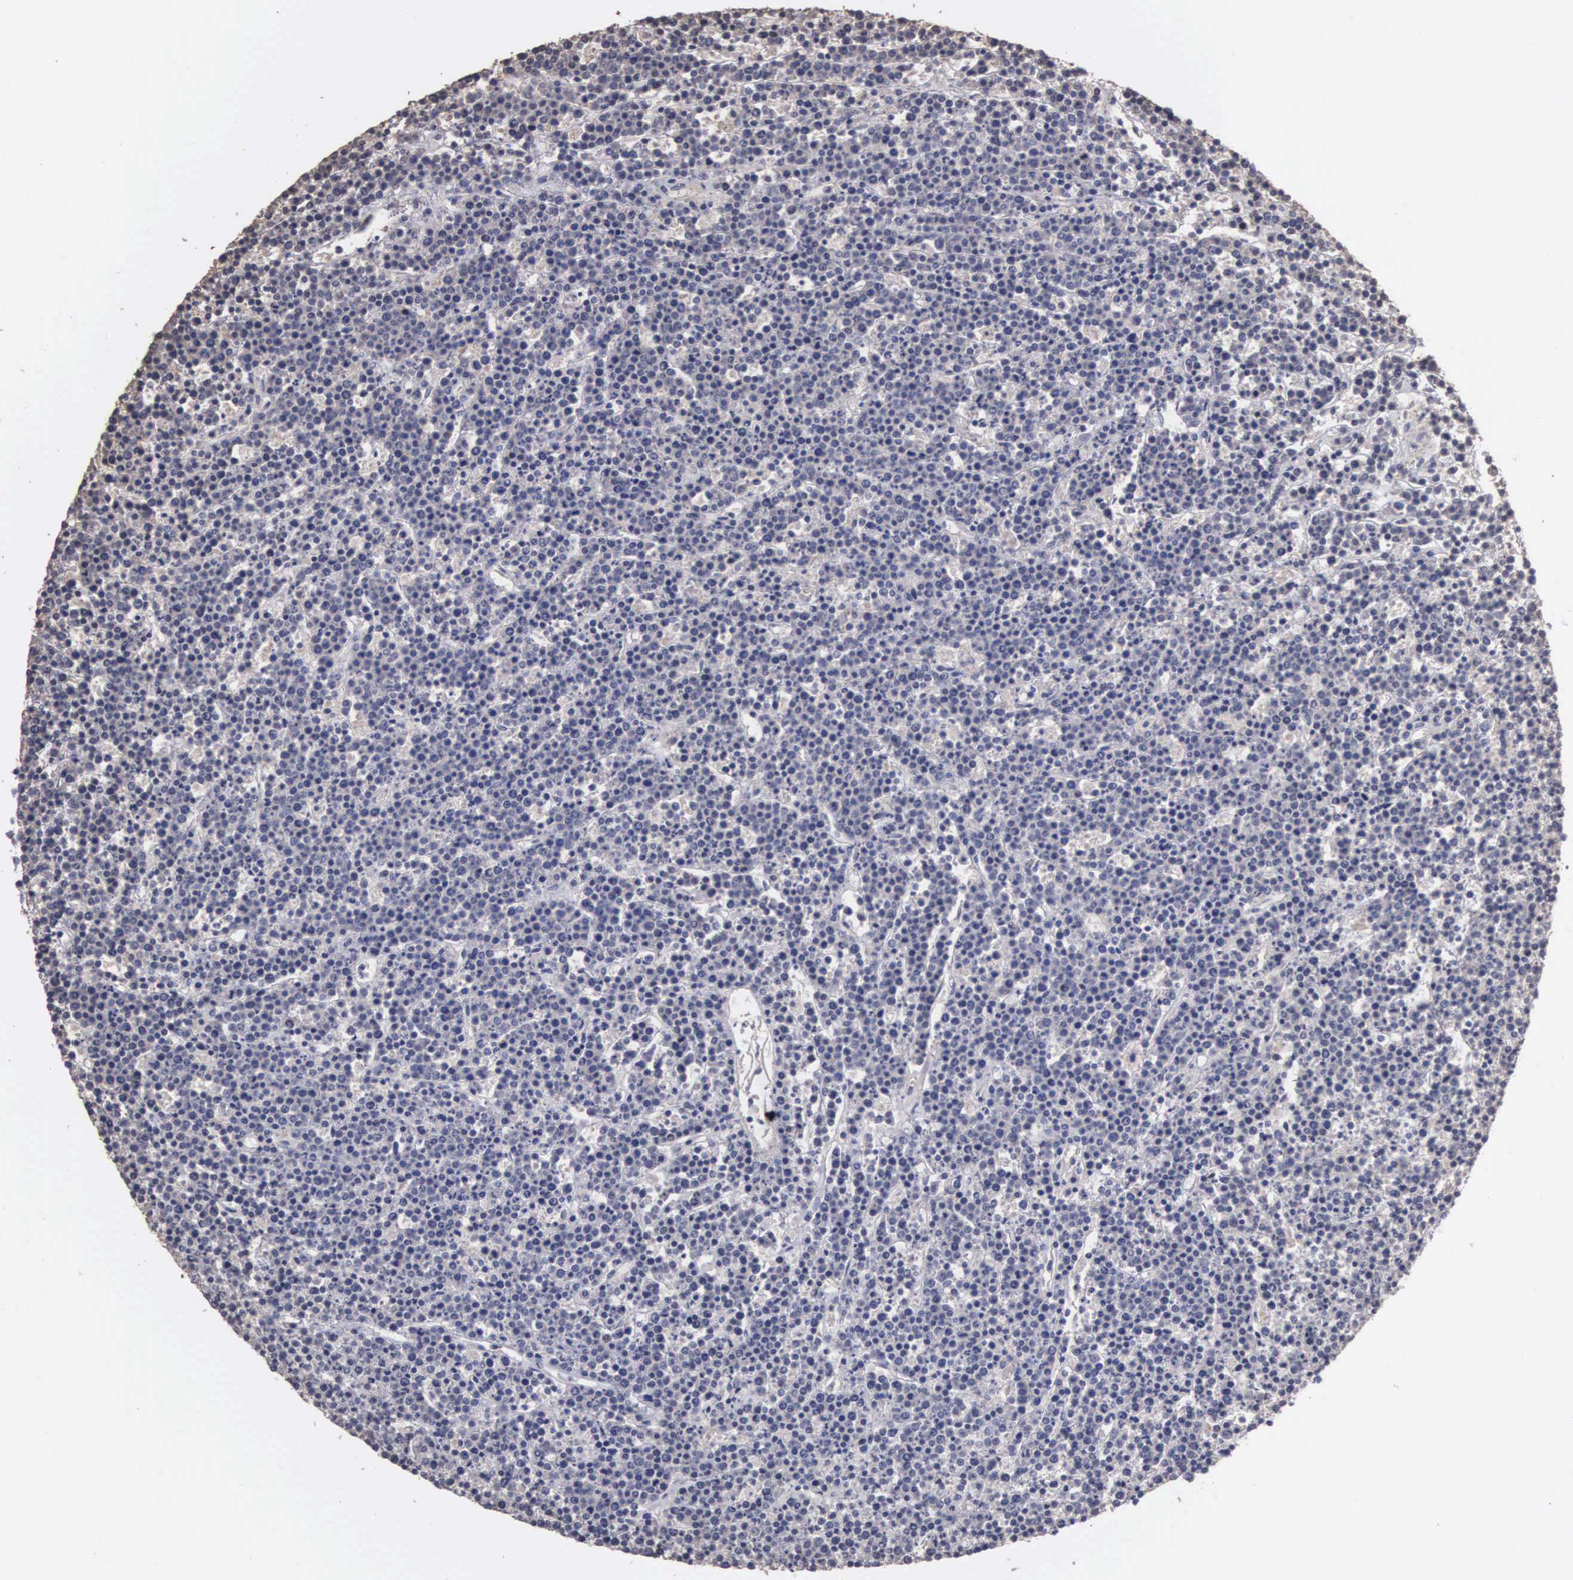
{"staining": {"intensity": "negative", "quantity": "none", "location": "none"}, "tissue": "lymphoma", "cell_type": "Tumor cells", "image_type": "cancer", "snomed": [{"axis": "morphology", "description": "Malignant lymphoma, non-Hodgkin's type, High grade"}, {"axis": "topography", "description": "Ovary"}], "caption": "Tumor cells show no significant staining in lymphoma.", "gene": "ENO3", "patient": {"sex": "female", "age": 56}}